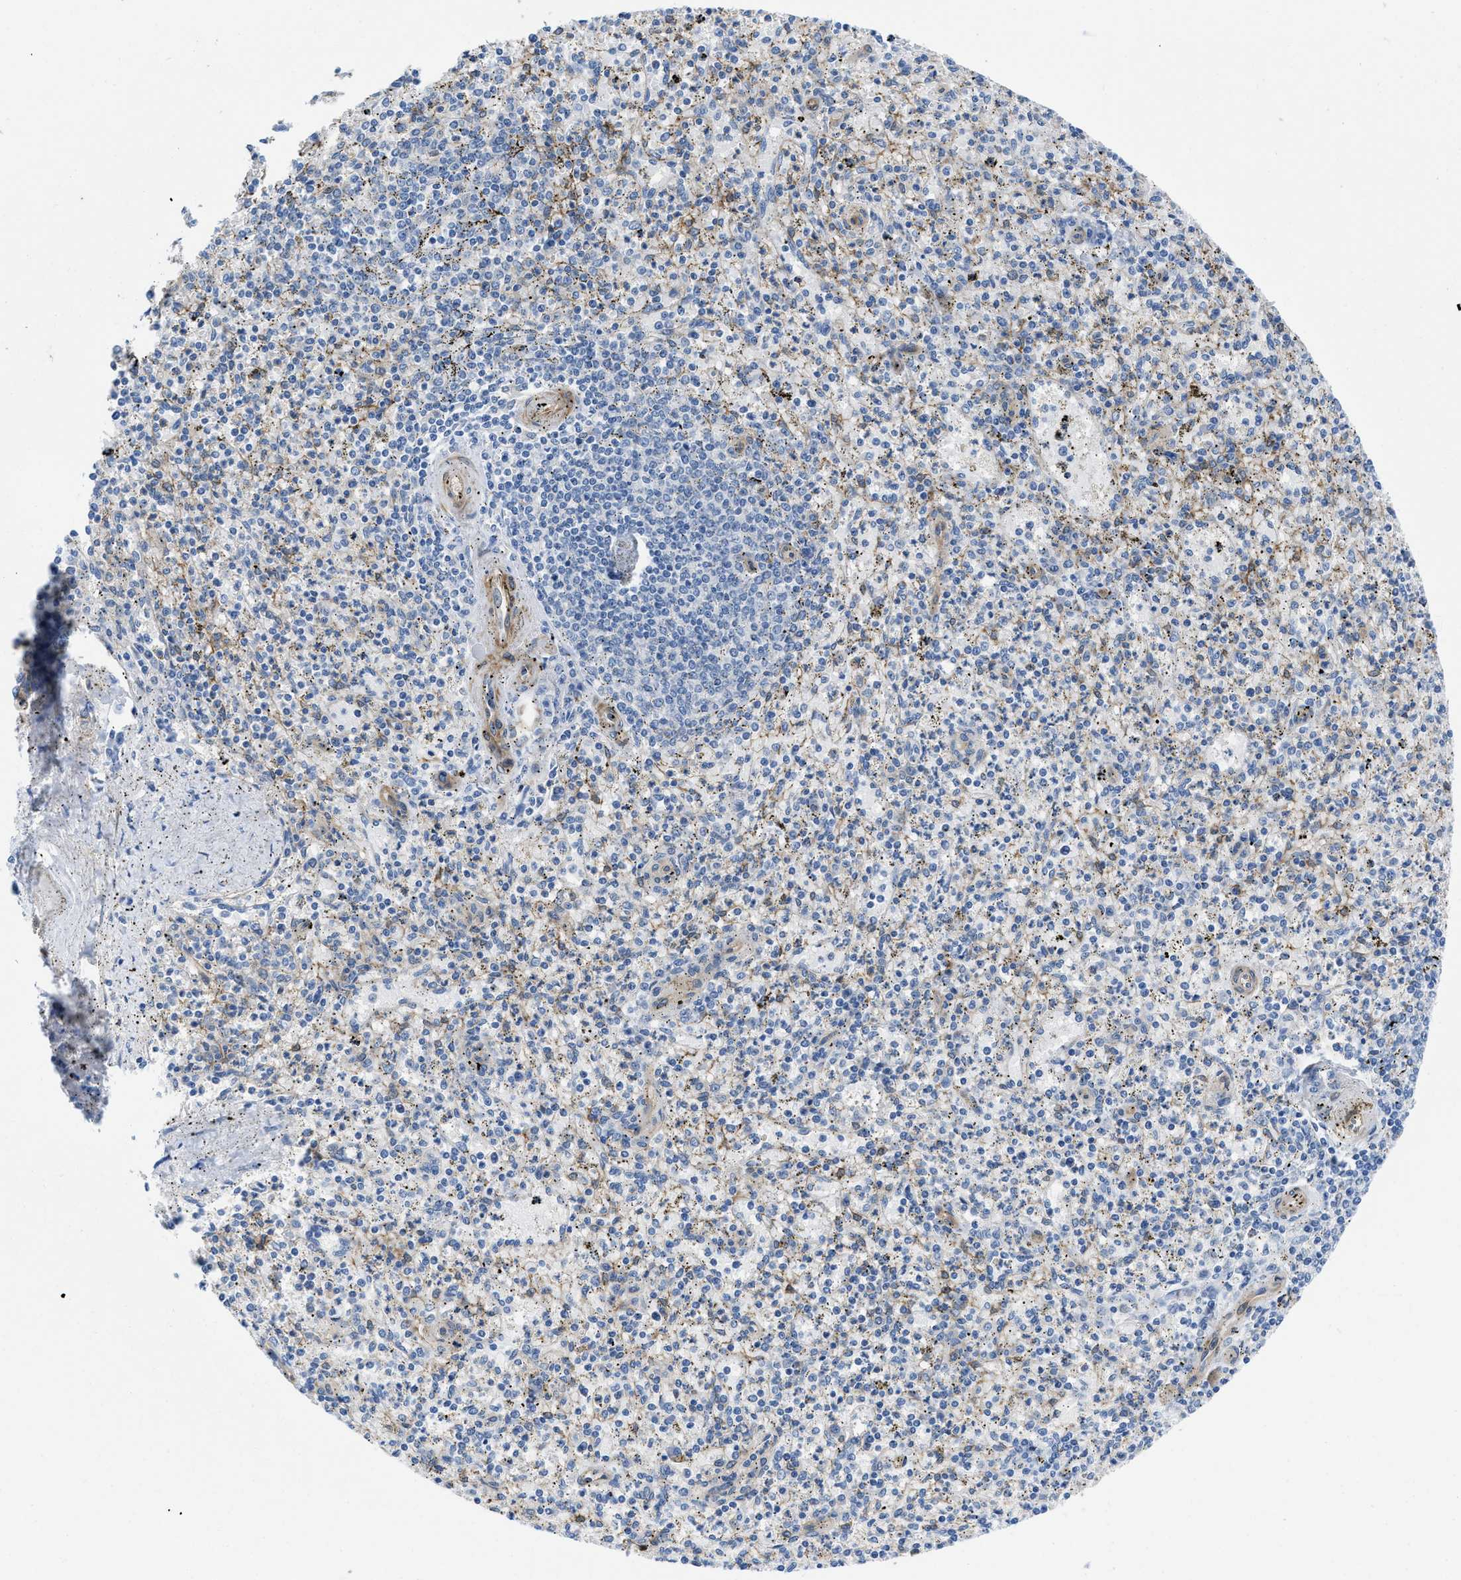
{"staining": {"intensity": "moderate", "quantity": "<25%", "location": "cytoplasmic/membranous"}, "tissue": "spleen", "cell_type": "Cells in red pulp", "image_type": "normal", "snomed": [{"axis": "morphology", "description": "Normal tissue, NOS"}, {"axis": "topography", "description": "Spleen"}], "caption": "Normal spleen was stained to show a protein in brown. There is low levels of moderate cytoplasmic/membranous positivity in about <25% of cells in red pulp.", "gene": "PDLIM5", "patient": {"sex": "male", "age": 72}}